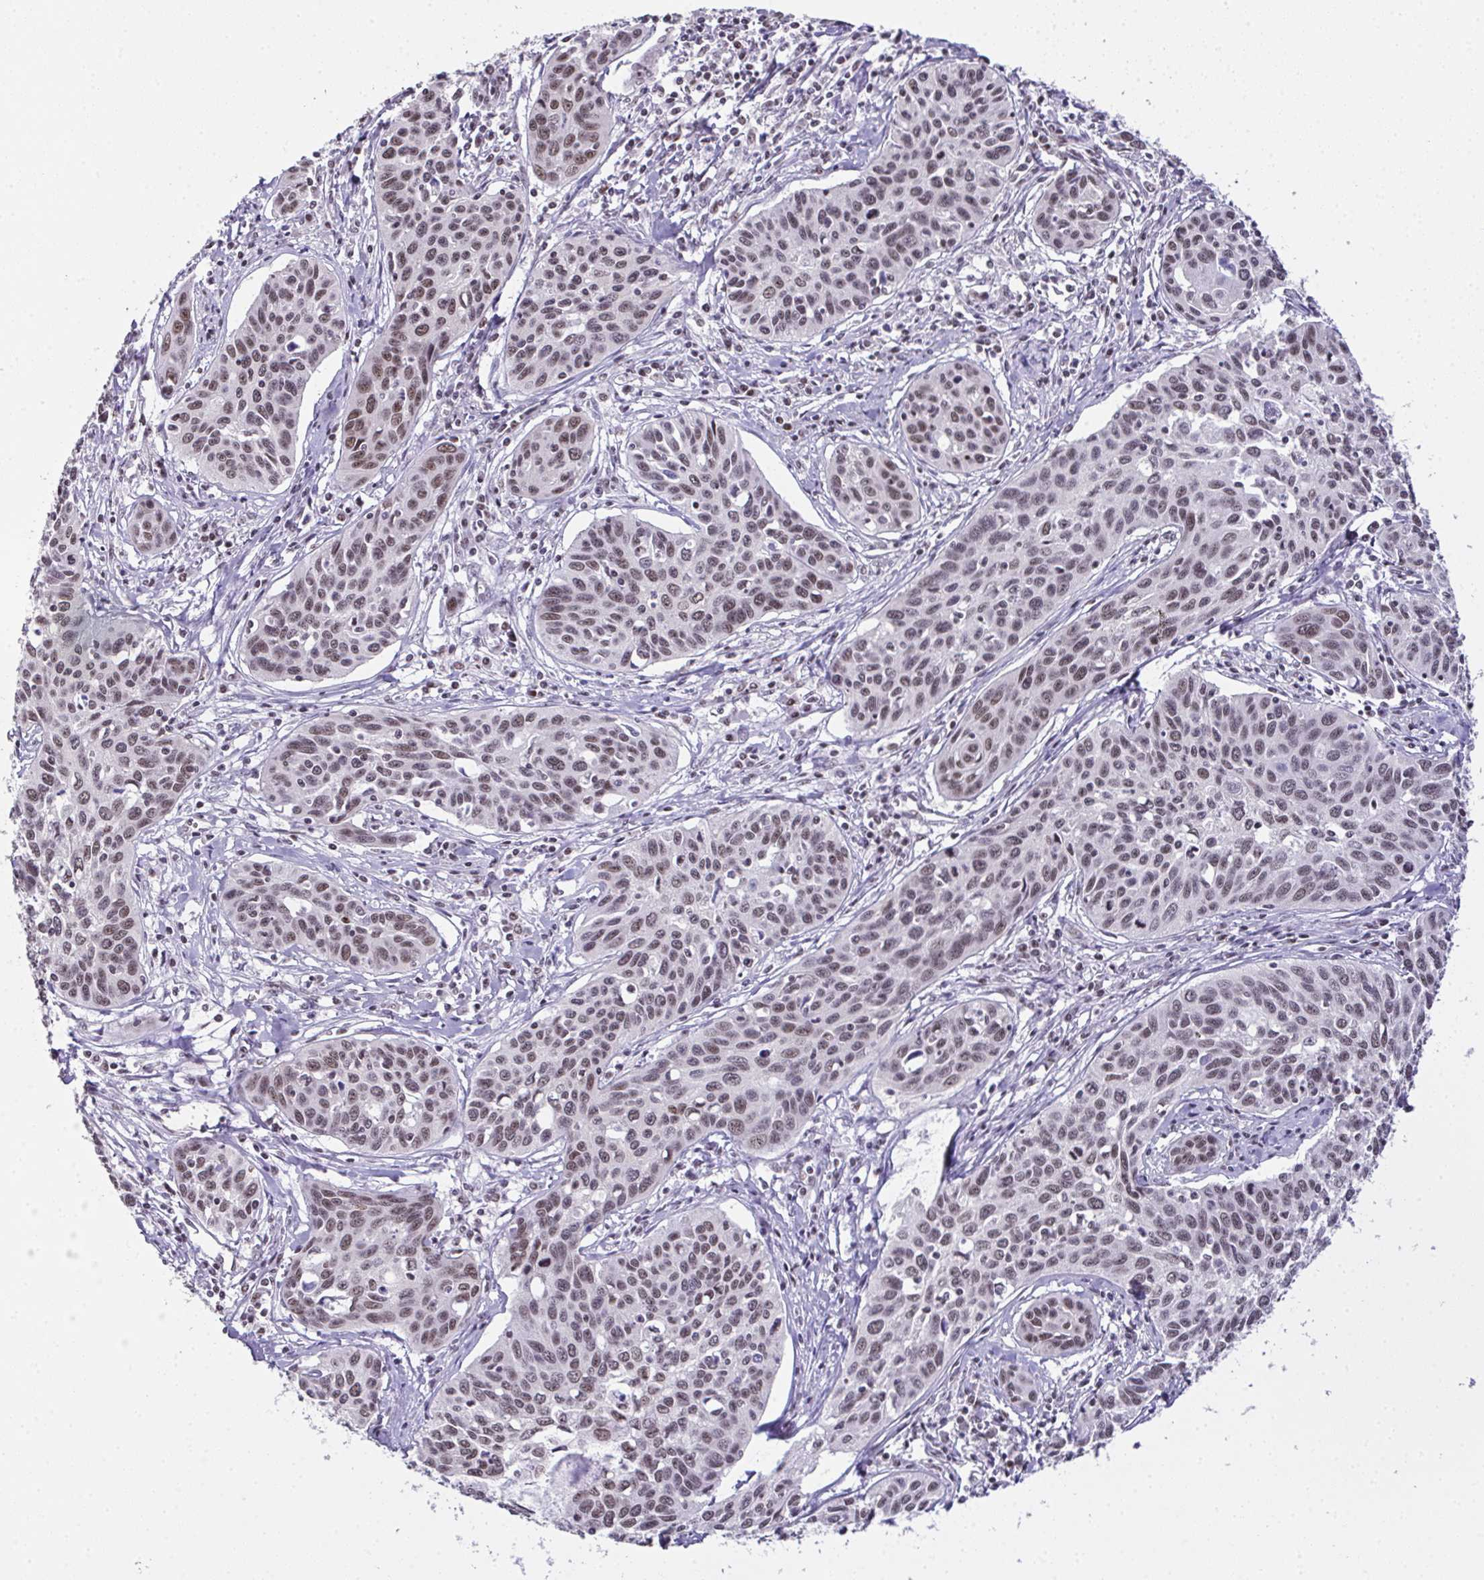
{"staining": {"intensity": "weak", "quantity": ">75%", "location": "nuclear"}, "tissue": "cervical cancer", "cell_type": "Tumor cells", "image_type": "cancer", "snomed": [{"axis": "morphology", "description": "Squamous cell carcinoma, NOS"}, {"axis": "topography", "description": "Cervix"}], "caption": "The histopathology image shows immunohistochemical staining of cervical cancer. There is weak nuclear expression is appreciated in about >75% of tumor cells.", "gene": "ZNF800", "patient": {"sex": "female", "age": 31}}